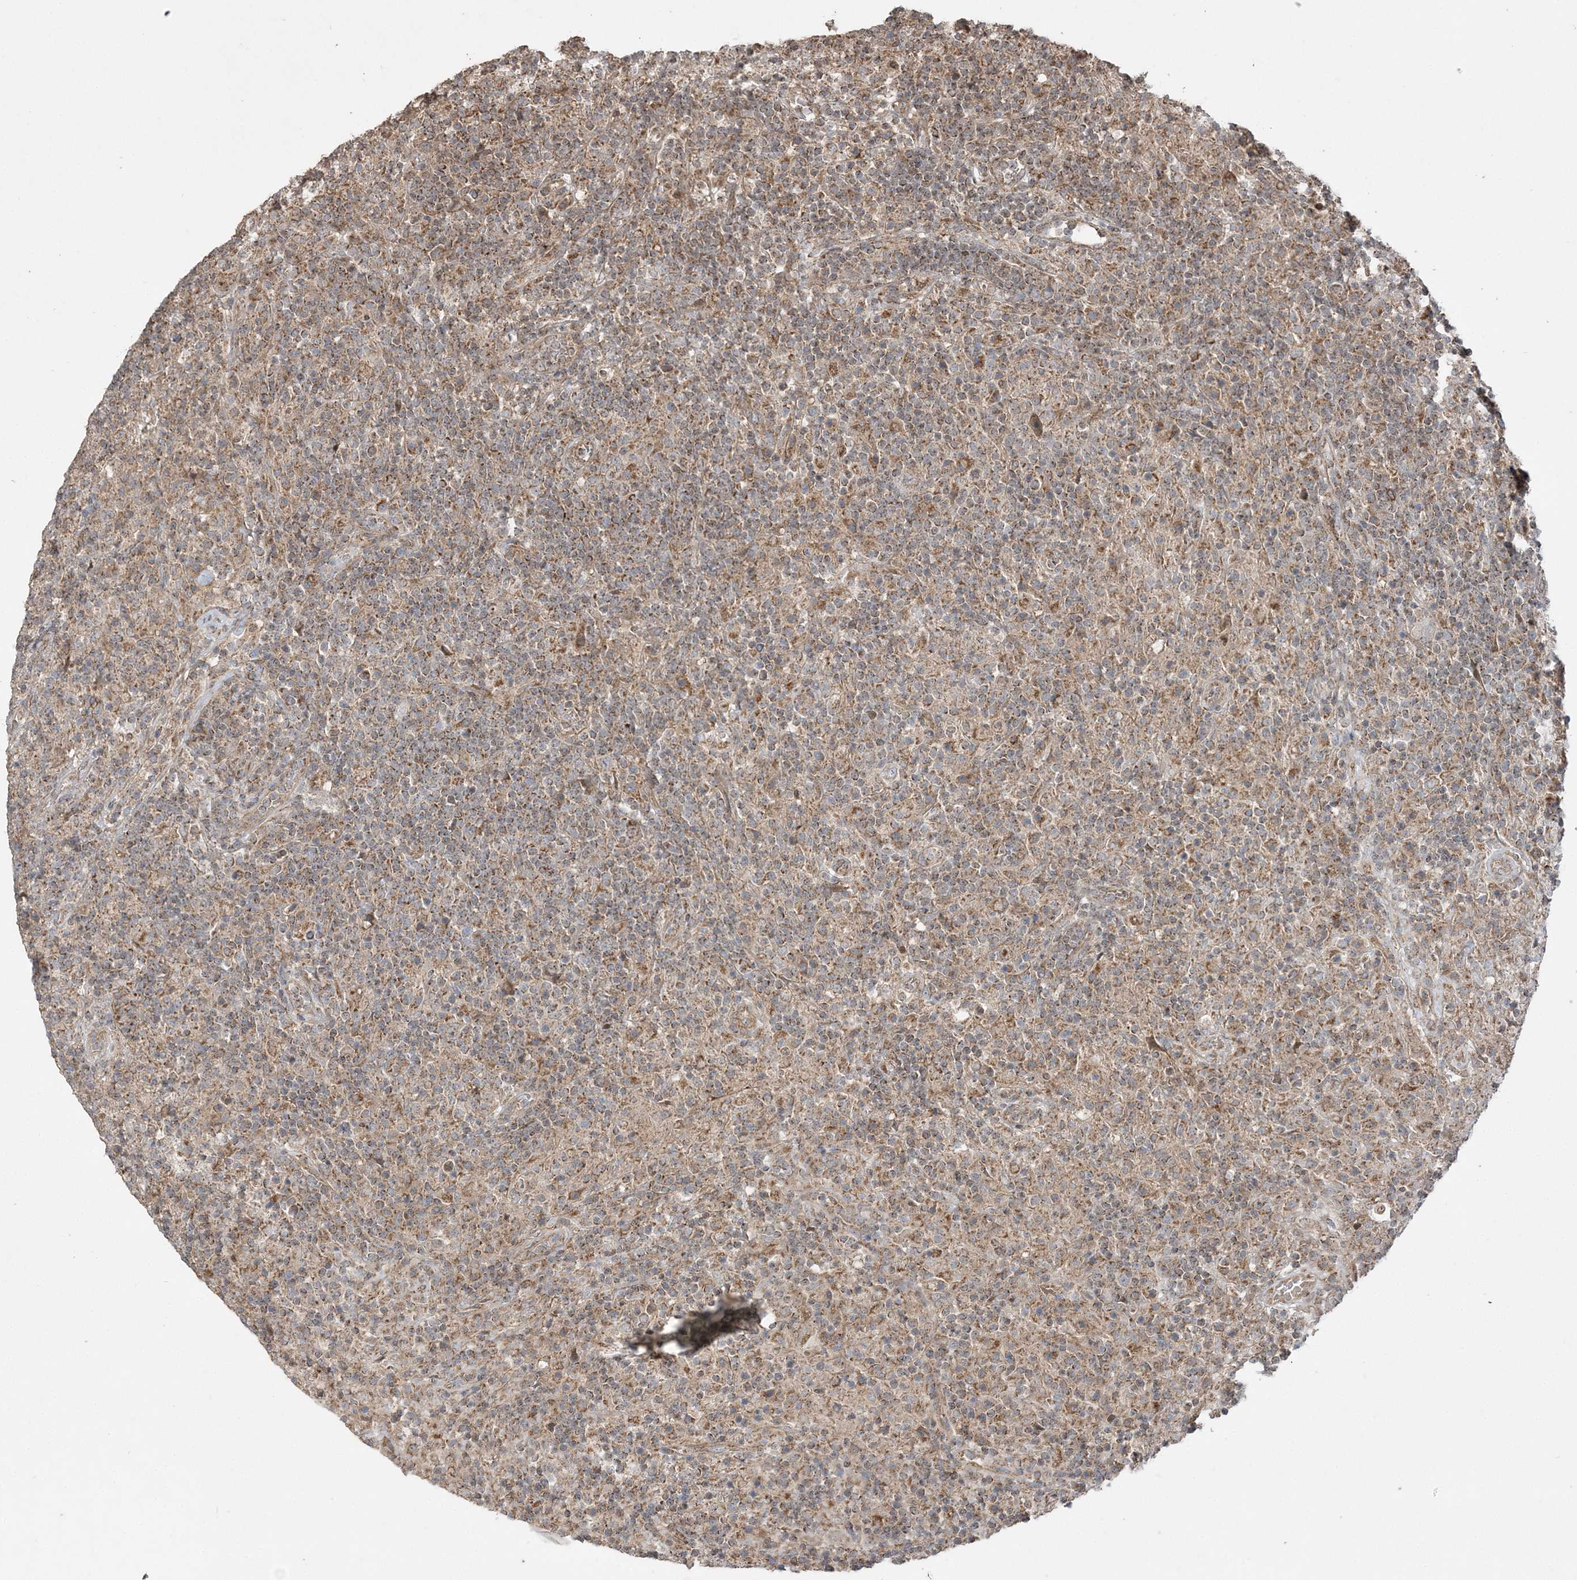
{"staining": {"intensity": "moderate", "quantity": "25%-75%", "location": "cytoplasmic/membranous"}, "tissue": "lymphoma", "cell_type": "Tumor cells", "image_type": "cancer", "snomed": [{"axis": "morphology", "description": "Hodgkin's disease, NOS"}, {"axis": "topography", "description": "Lymph node"}], "caption": "A medium amount of moderate cytoplasmic/membranous positivity is present in about 25%-75% of tumor cells in Hodgkin's disease tissue. Immunohistochemistry (ihc) stains the protein in brown and the nuclei are stained blue.", "gene": "SCLT1", "patient": {"sex": "male", "age": 70}}